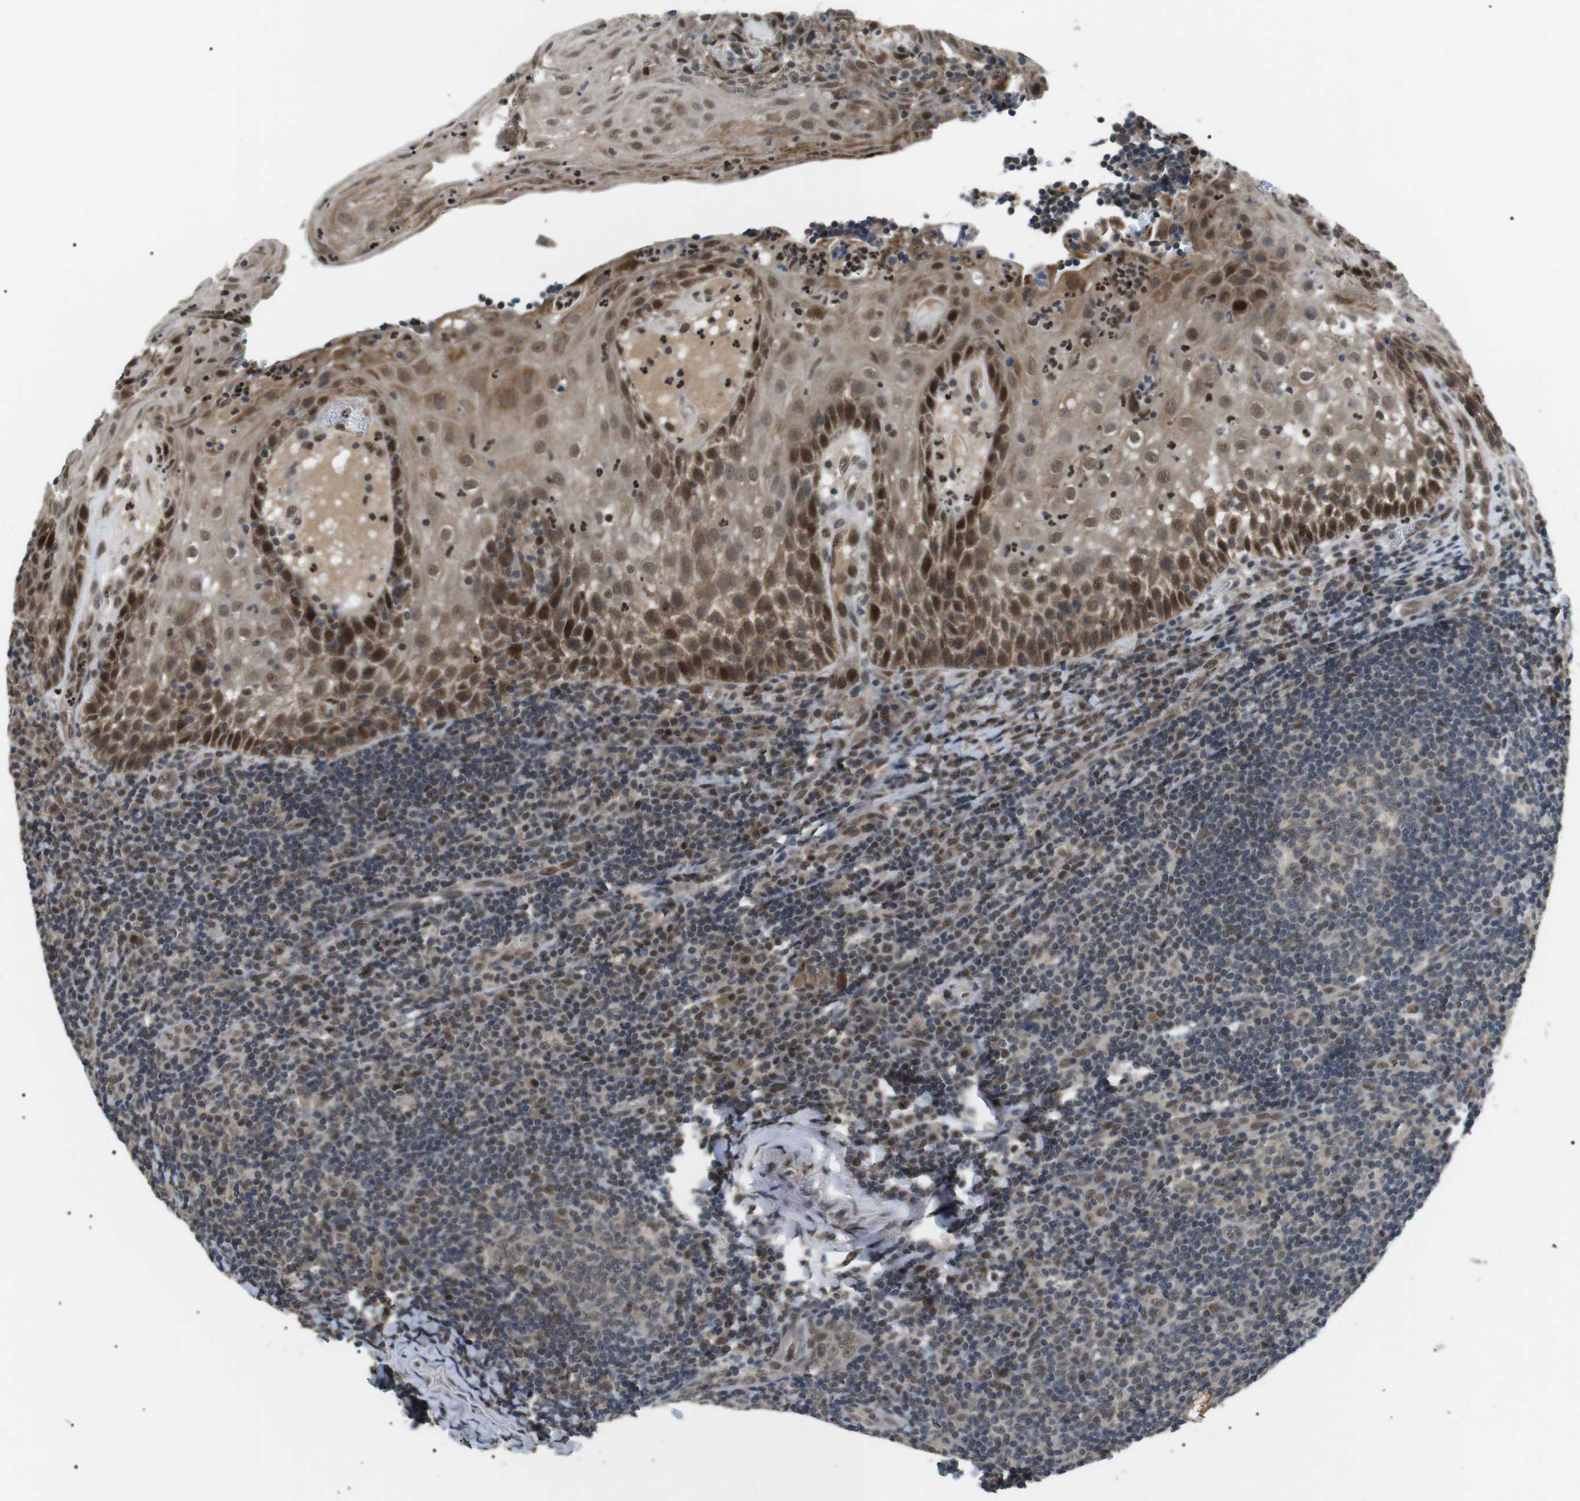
{"staining": {"intensity": "strong", "quantity": "<25%", "location": "nuclear"}, "tissue": "tonsil", "cell_type": "Germinal center cells", "image_type": "normal", "snomed": [{"axis": "morphology", "description": "Normal tissue, NOS"}, {"axis": "topography", "description": "Tonsil"}], "caption": "Immunohistochemistry image of normal human tonsil stained for a protein (brown), which demonstrates medium levels of strong nuclear positivity in approximately <25% of germinal center cells.", "gene": "ORAI3", "patient": {"sex": "male", "age": 37}}